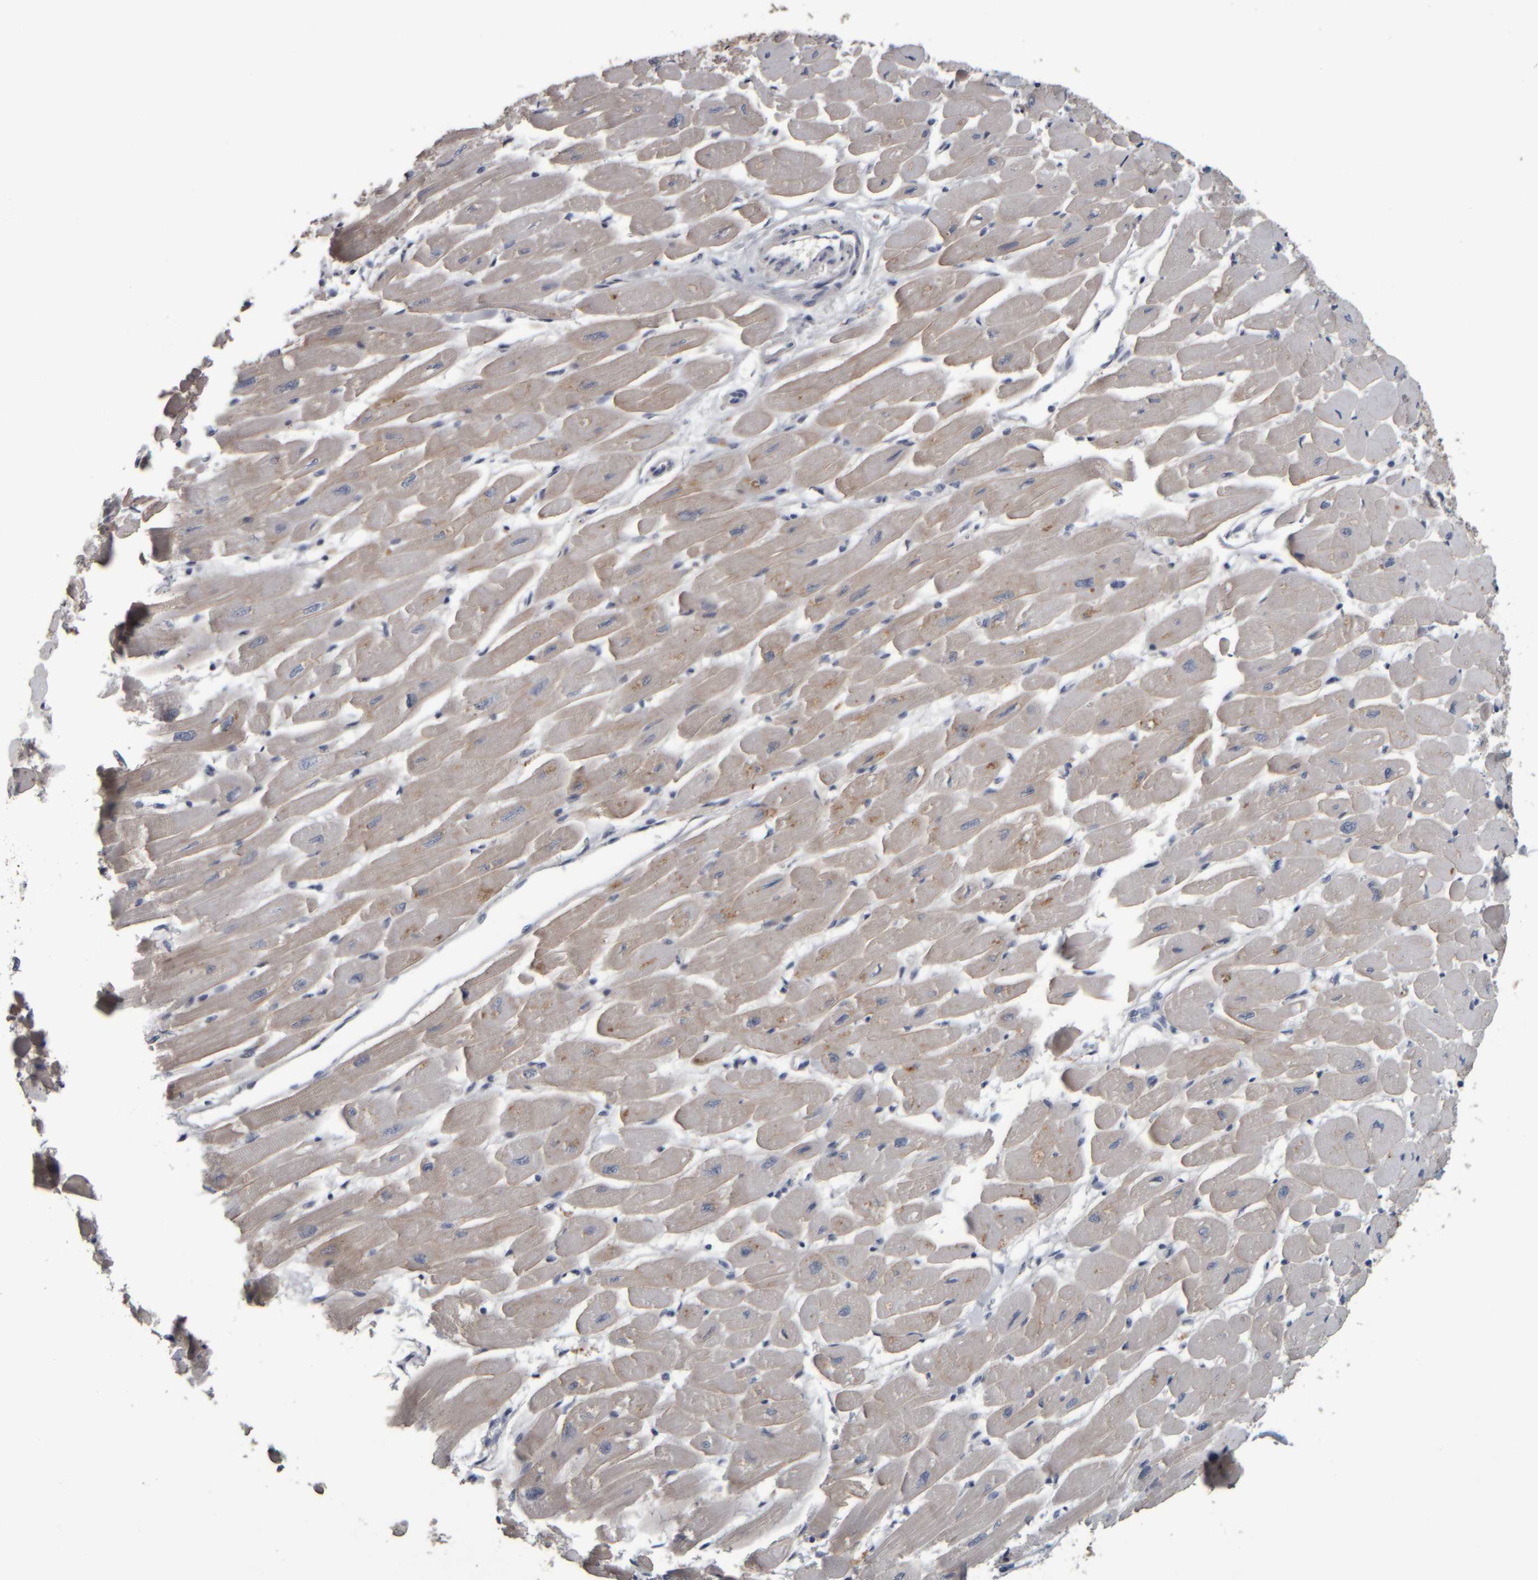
{"staining": {"intensity": "moderate", "quantity": "25%-75%", "location": "cytoplasmic/membranous"}, "tissue": "heart muscle", "cell_type": "Cardiomyocytes", "image_type": "normal", "snomed": [{"axis": "morphology", "description": "Normal tissue, NOS"}, {"axis": "topography", "description": "Heart"}], "caption": "Immunohistochemistry (DAB (3,3'-diaminobenzidine)) staining of unremarkable human heart muscle shows moderate cytoplasmic/membranous protein expression in about 25%-75% of cardiomyocytes. Nuclei are stained in blue.", "gene": "CAVIN4", "patient": {"sex": "female", "age": 54}}